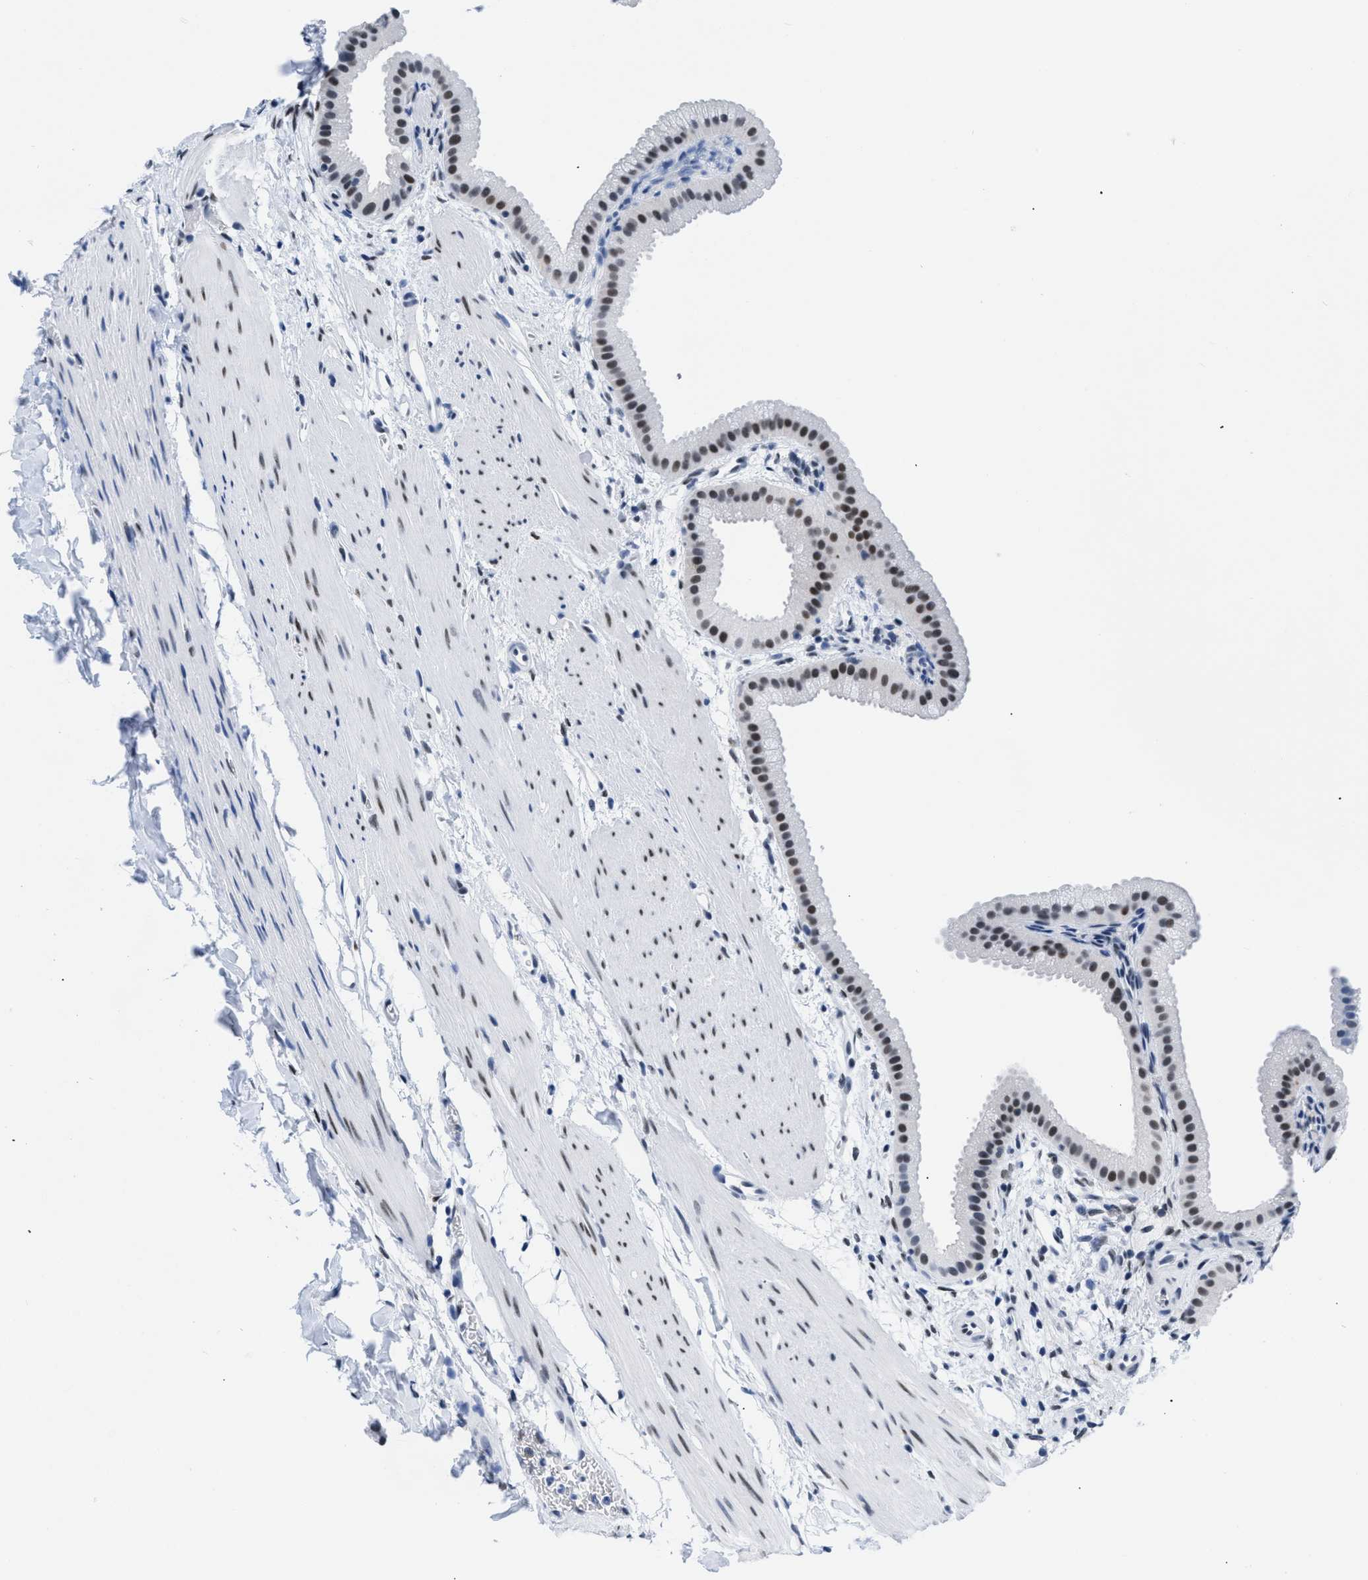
{"staining": {"intensity": "moderate", "quantity": ">75%", "location": "nuclear"}, "tissue": "gallbladder", "cell_type": "Glandular cells", "image_type": "normal", "snomed": [{"axis": "morphology", "description": "Normal tissue, NOS"}, {"axis": "topography", "description": "Gallbladder"}], "caption": "IHC image of normal gallbladder stained for a protein (brown), which demonstrates medium levels of moderate nuclear staining in approximately >75% of glandular cells.", "gene": "CTBP1", "patient": {"sex": "female", "age": 64}}